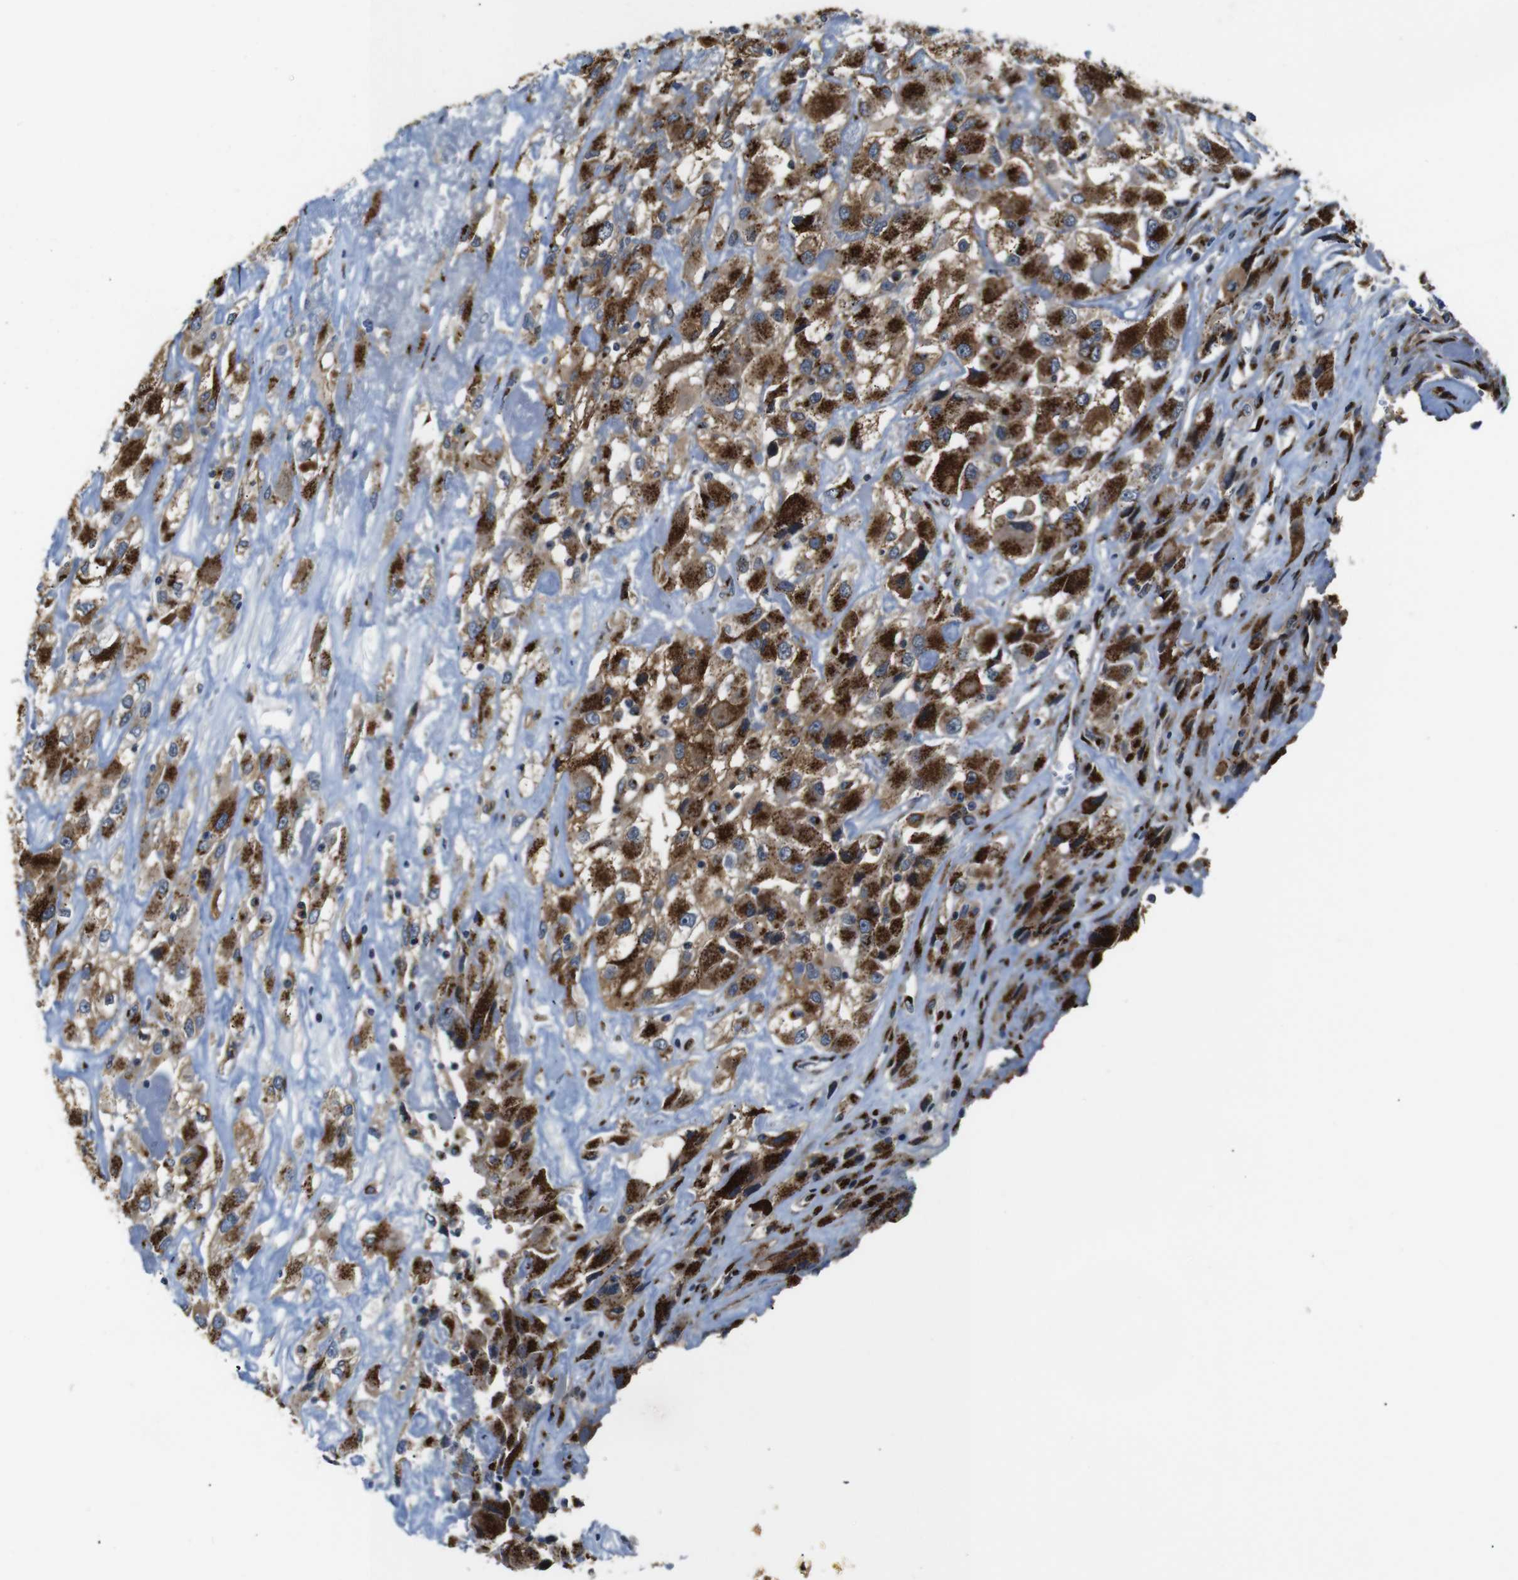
{"staining": {"intensity": "strong", "quantity": ">75%", "location": "cytoplasmic/membranous"}, "tissue": "renal cancer", "cell_type": "Tumor cells", "image_type": "cancer", "snomed": [{"axis": "morphology", "description": "Adenocarcinoma, NOS"}, {"axis": "topography", "description": "Kidney"}], "caption": "The photomicrograph shows immunohistochemical staining of renal cancer (adenocarcinoma). There is strong cytoplasmic/membranous positivity is seen in approximately >75% of tumor cells.", "gene": "TGOLN2", "patient": {"sex": "female", "age": 52}}